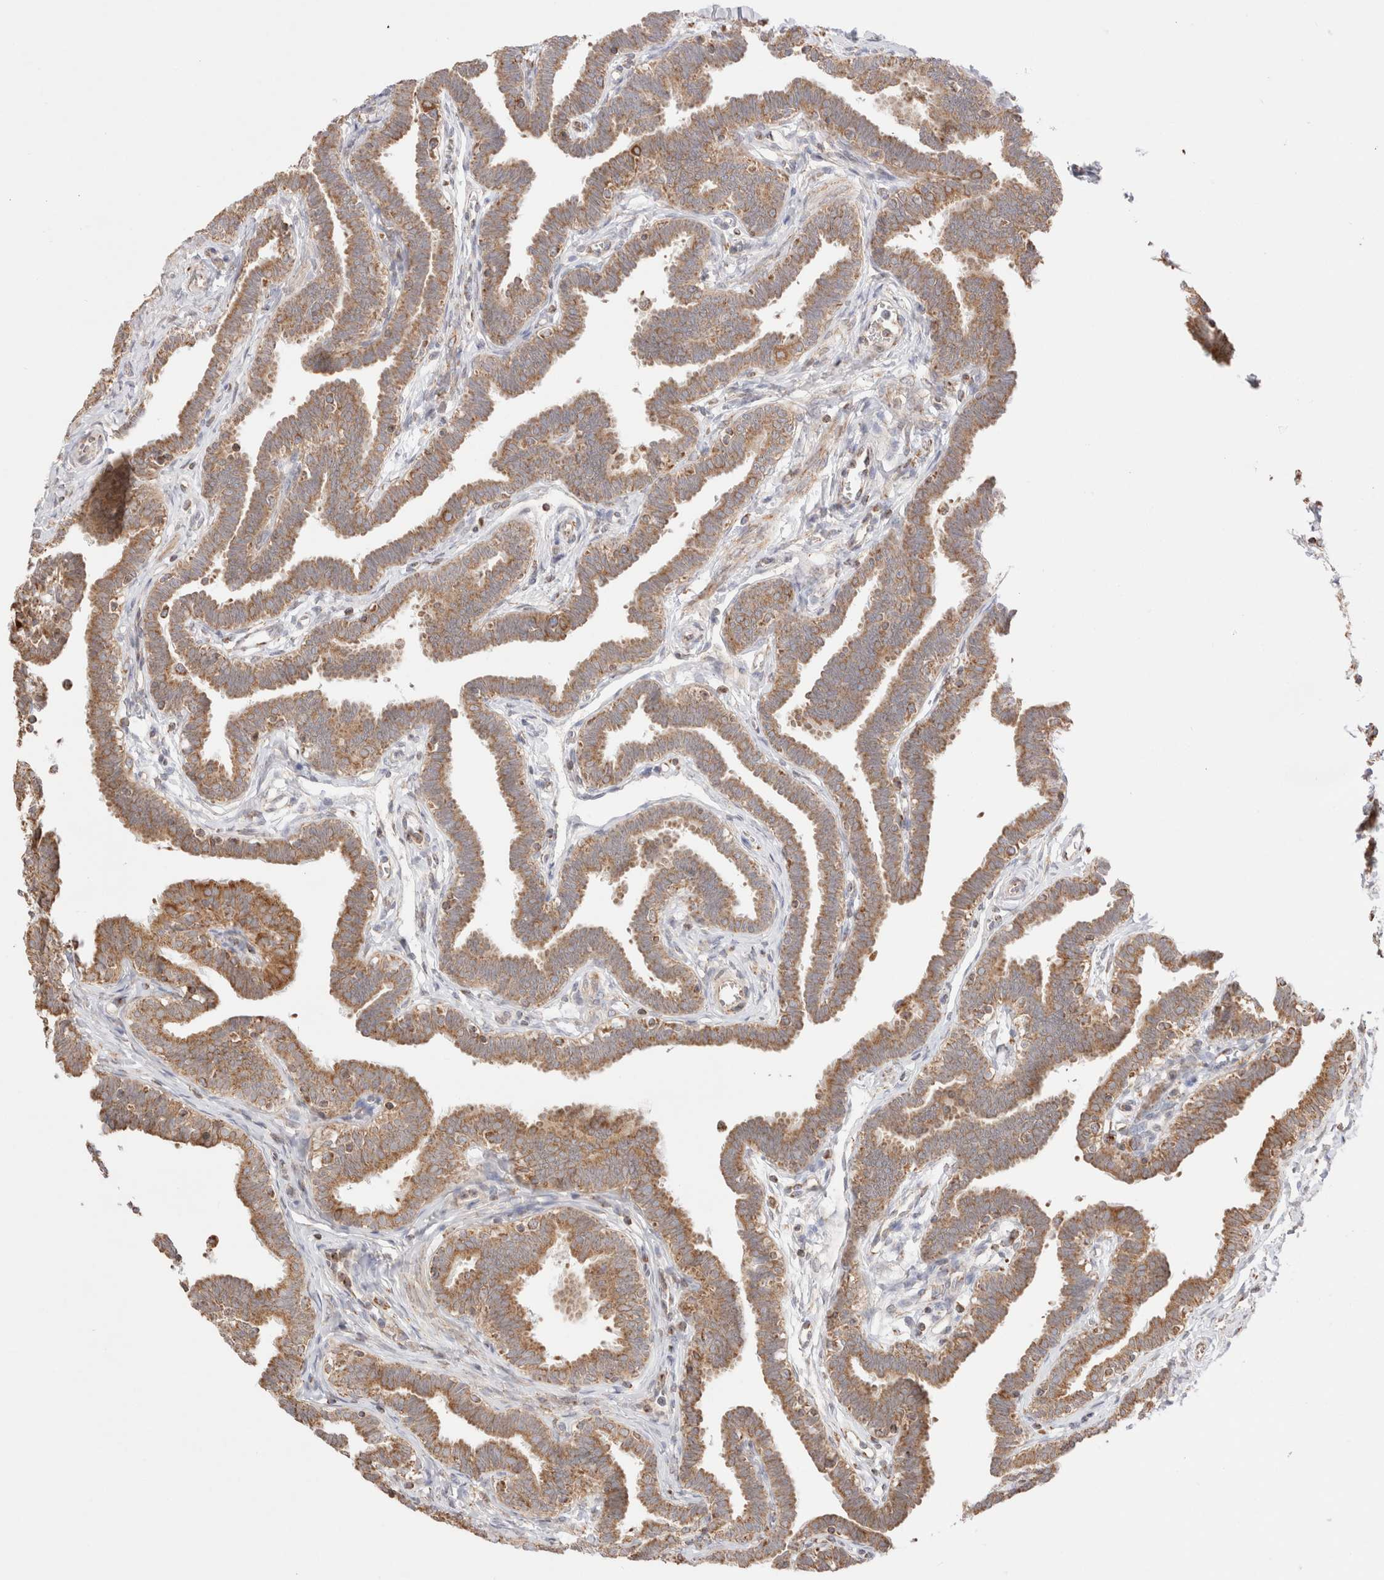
{"staining": {"intensity": "moderate", "quantity": ">75%", "location": "cytoplasmic/membranous"}, "tissue": "fallopian tube", "cell_type": "Glandular cells", "image_type": "normal", "snomed": [{"axis": "morphology", "description": "Normal tissue, NOS"}, {"axis": "topography", "description": "Fallopian tube"}, {"axis": "topography", "description": "Ovary"}], "caption": "DAB immunohistochemical staining of unremarkable human fallopian tube demonstrates moderate cytoplasmic/membranous protein staining in about >75% of glandular cells. (IHC, brightfield microscopy, high magnification).", "gene": "TMPPE", "patient": {"sex": "female", "age": 23}}